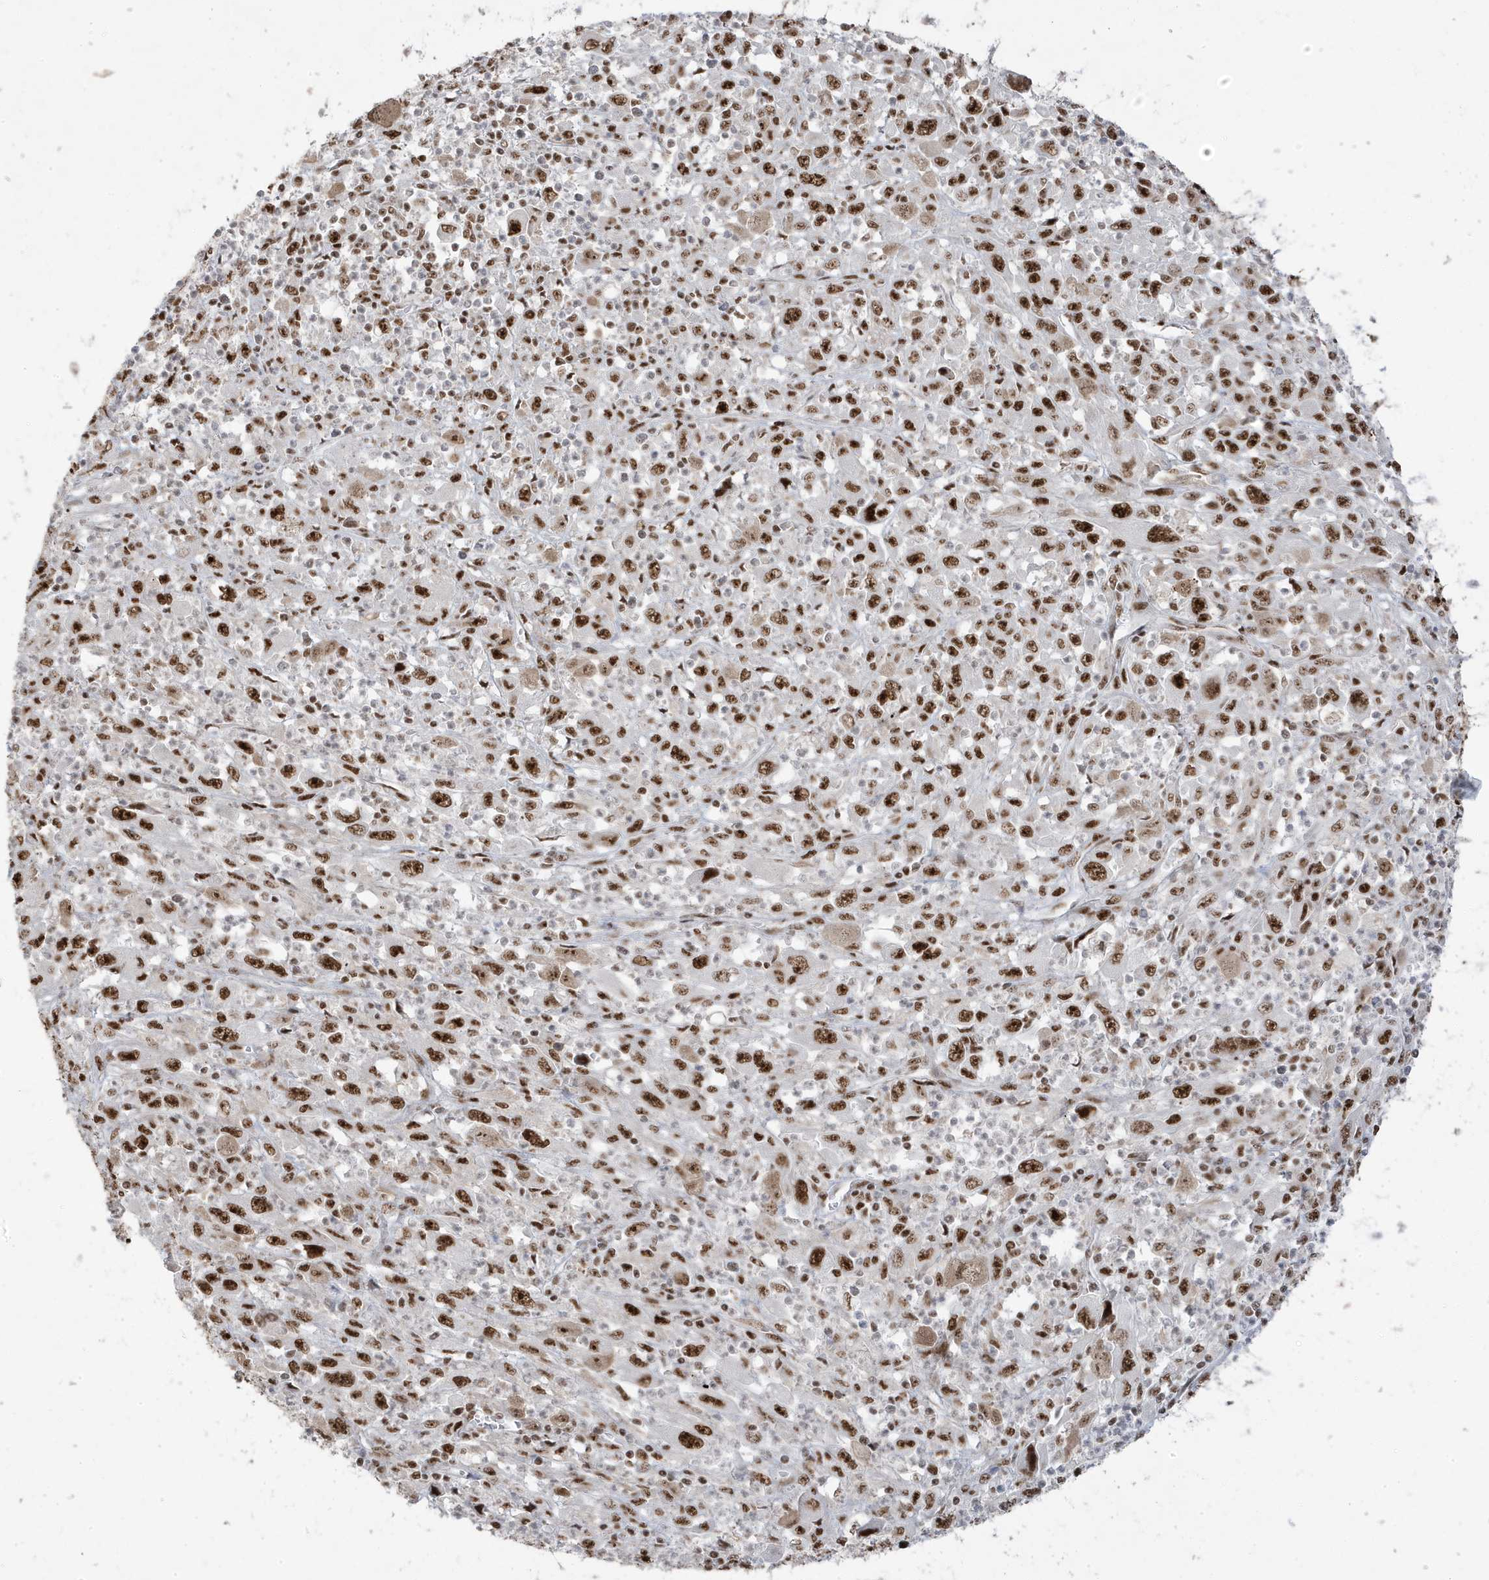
{"staining": {"intensity": "strong", "quantity": ">75%", "location": "nuclear"}, "tissue": "melanoma", "cell_type": "Tumor cells", "image_type": "cancer", "snomed": [{"axis": "morphology", "description": "Malignant melanoma, Metastatic site"}, {"axis": "topography", "description": "Skin"}], "caption": "Immunohistochemistry (DAB (3,3'-diaminobenzidine)) staining of melanoma demonstrates strong nuclear protein staining in about >75% of tumor cells.", "gene": "MTREX", "patient": {"sex": "female", "age": 56}}